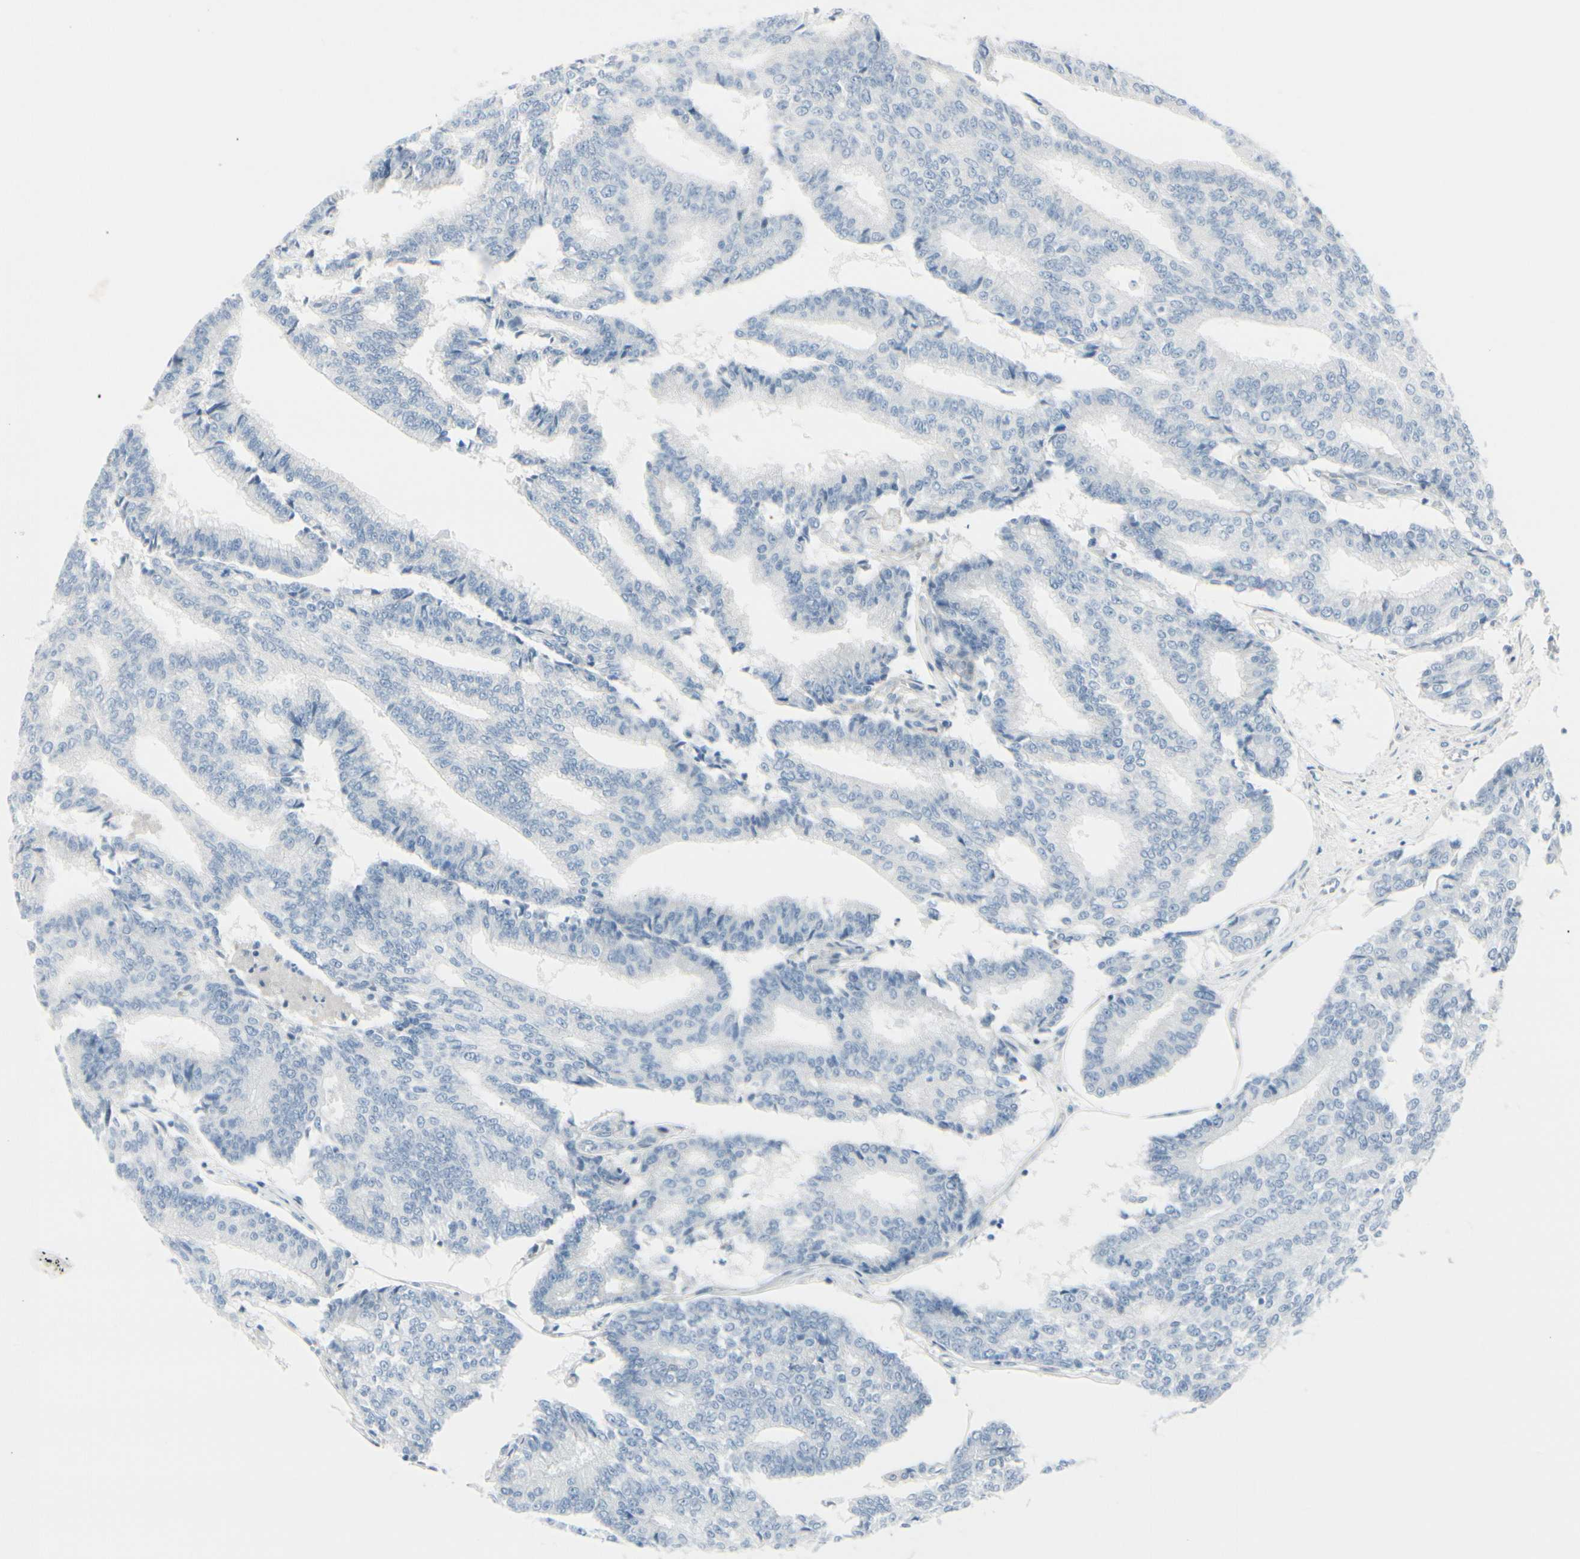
{"staining": {"intensity": "negative", "quantity": "none", "location": "none"}, "tissue": "prostate cancer", "cell_type": "Tumor cells", "image_type": "cancer", "snomed": [{"axis": "morphology", "description": "Adenocarcinoma, High grade"}, {"axis": "topography", "description": "Prostate"}], "caption": "Protein analysis of prostate adenocarcinoma (high-grade) reveals no significant expression in tumor cells. Nuclei are stained in blue.", "gene": "CDHR5", "patient": {"sex": "male", "age": 55}}